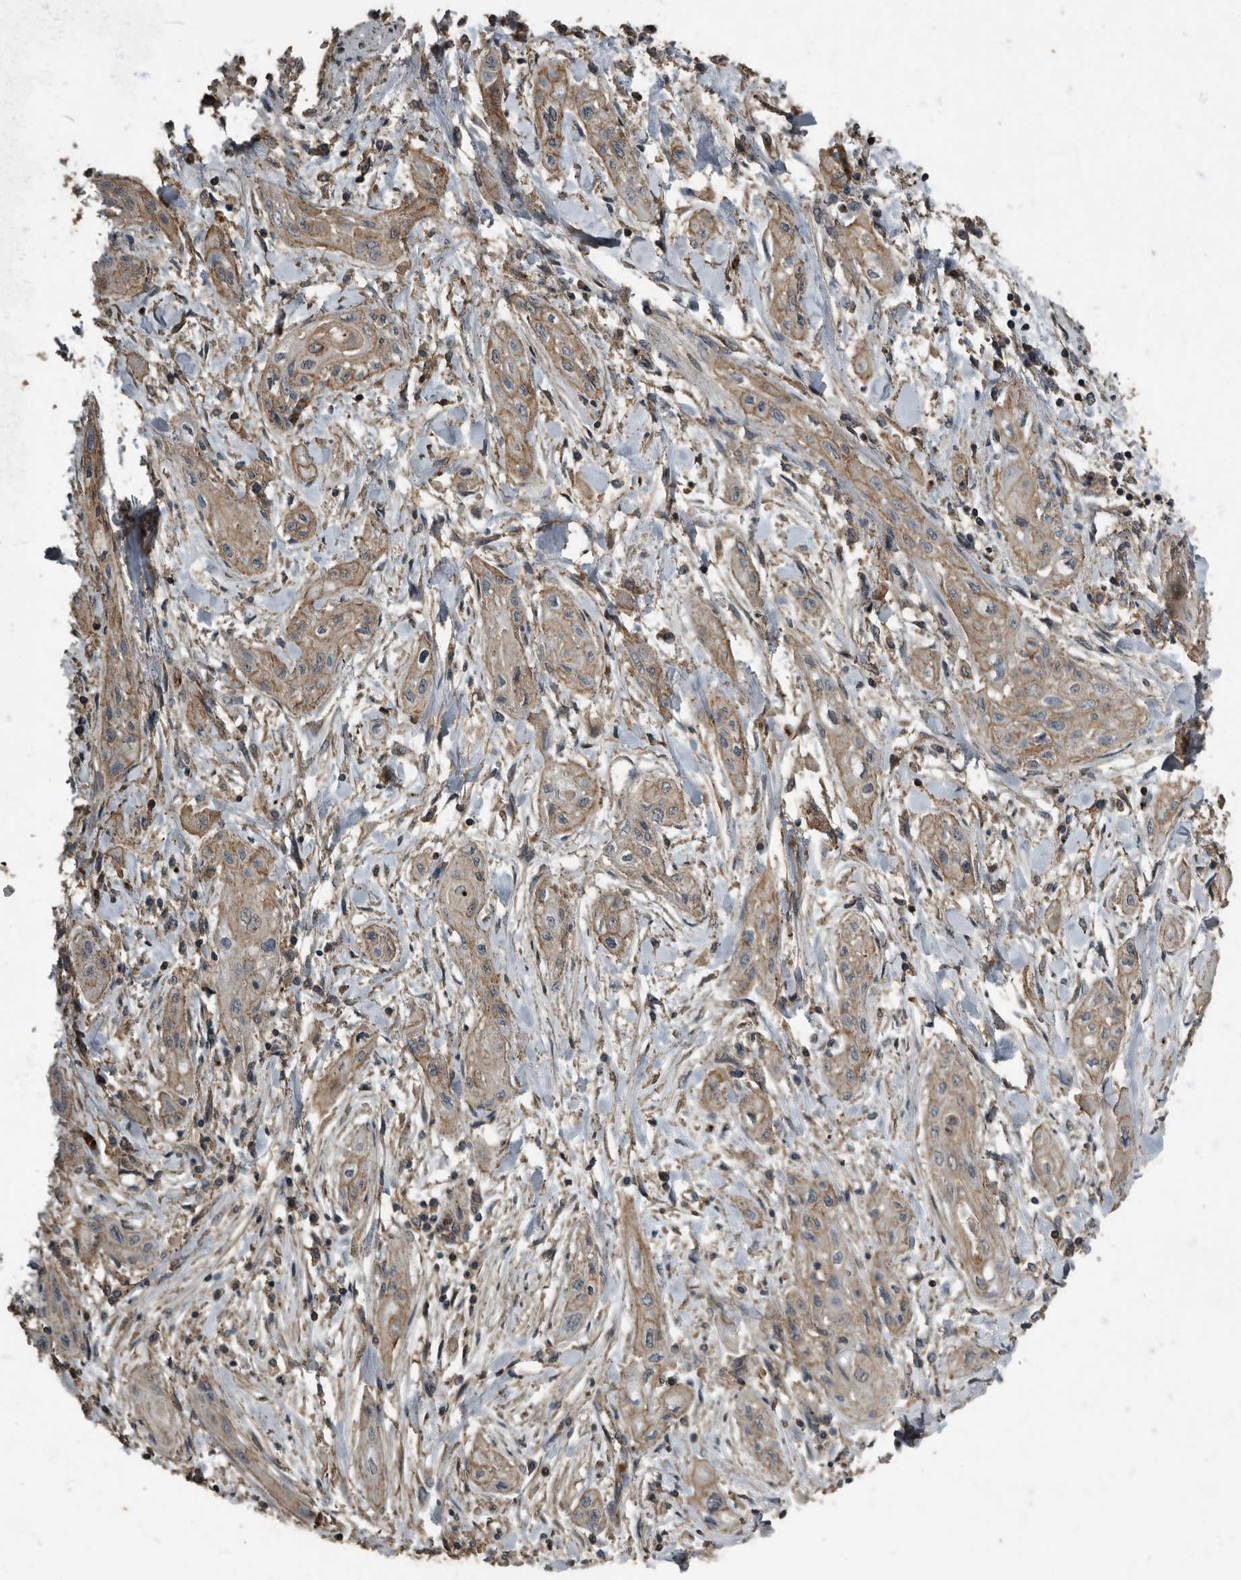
{"staining": {"intensity": "weak", "quantity": ">75%", "location": "cytoplasmic/membranous"}, "tissue": "lung cancer", "cell_type": "Tumor cells", "image_type": "cancer", "snomed": [{"axis": "morphology", "description": "Squamous cell carcinoma, NOS"}, {"axis": "topography", "description": "Lung"}], "caption": "There is low levels of weak cytoplasmic/membranous positivity in tumor cells of lung squamous cell carcinoma, as demonstrated by immunohistochemical staining (brown color).", "gene": "IL15RA", "patient": {"sex": "female", "age": 47}}